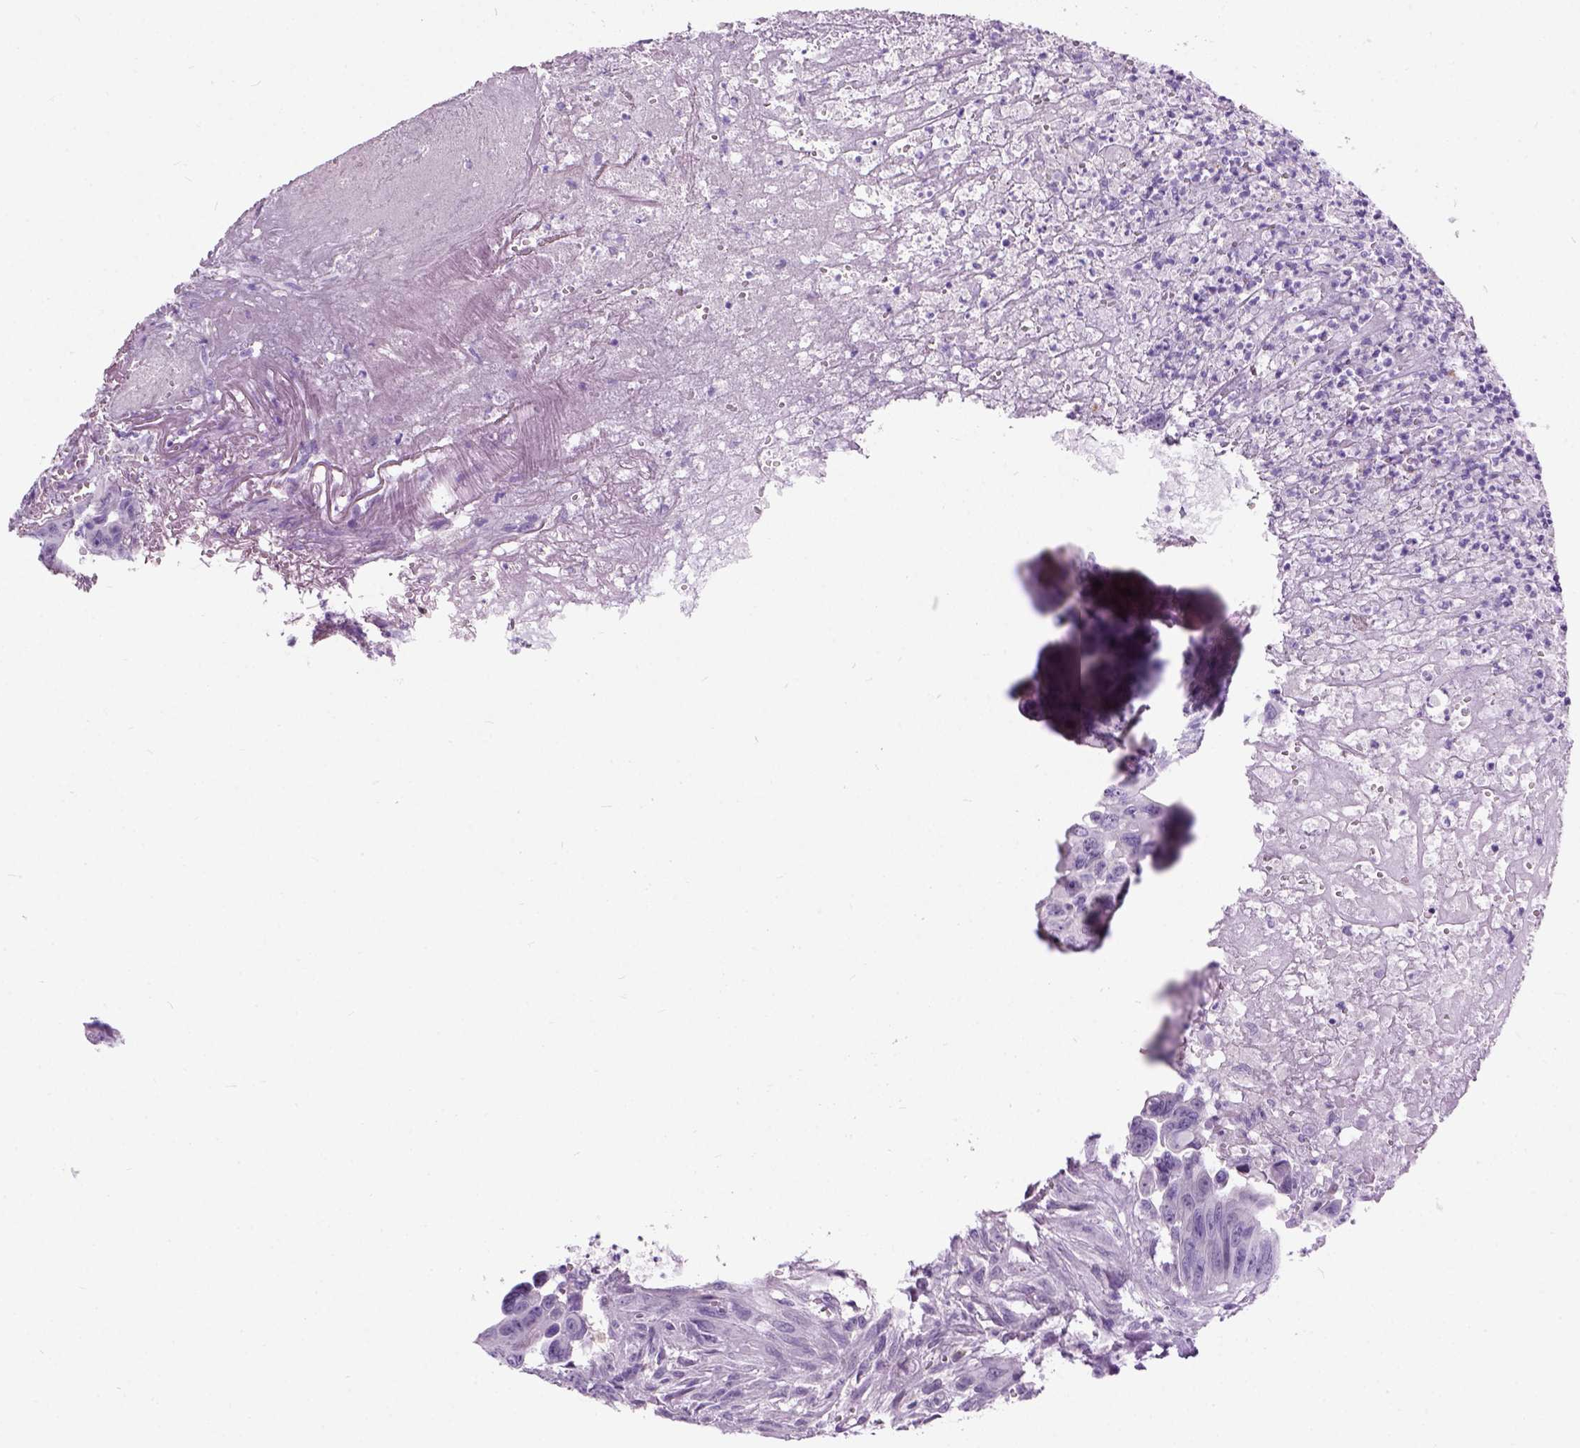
{"staining": {"intensity": "negative", "quantity": "none", "location": "none"}, "tissue": "colorectal cancer", "cell_type": "Tumor cells", "image_type": "cancer", "snomed": [{"axis": "morphology", "description": "Adenocarcinoma, NOS"}, {"axis": "topography", "description": "Colon"}], "caption": "This is an immunohistochemistry micrograph of human colorectal adenocarcinoma. There is no positivity in tumor cells.", "gene": "AXDND1", "patient": {"sex": "female", "age": 87}}